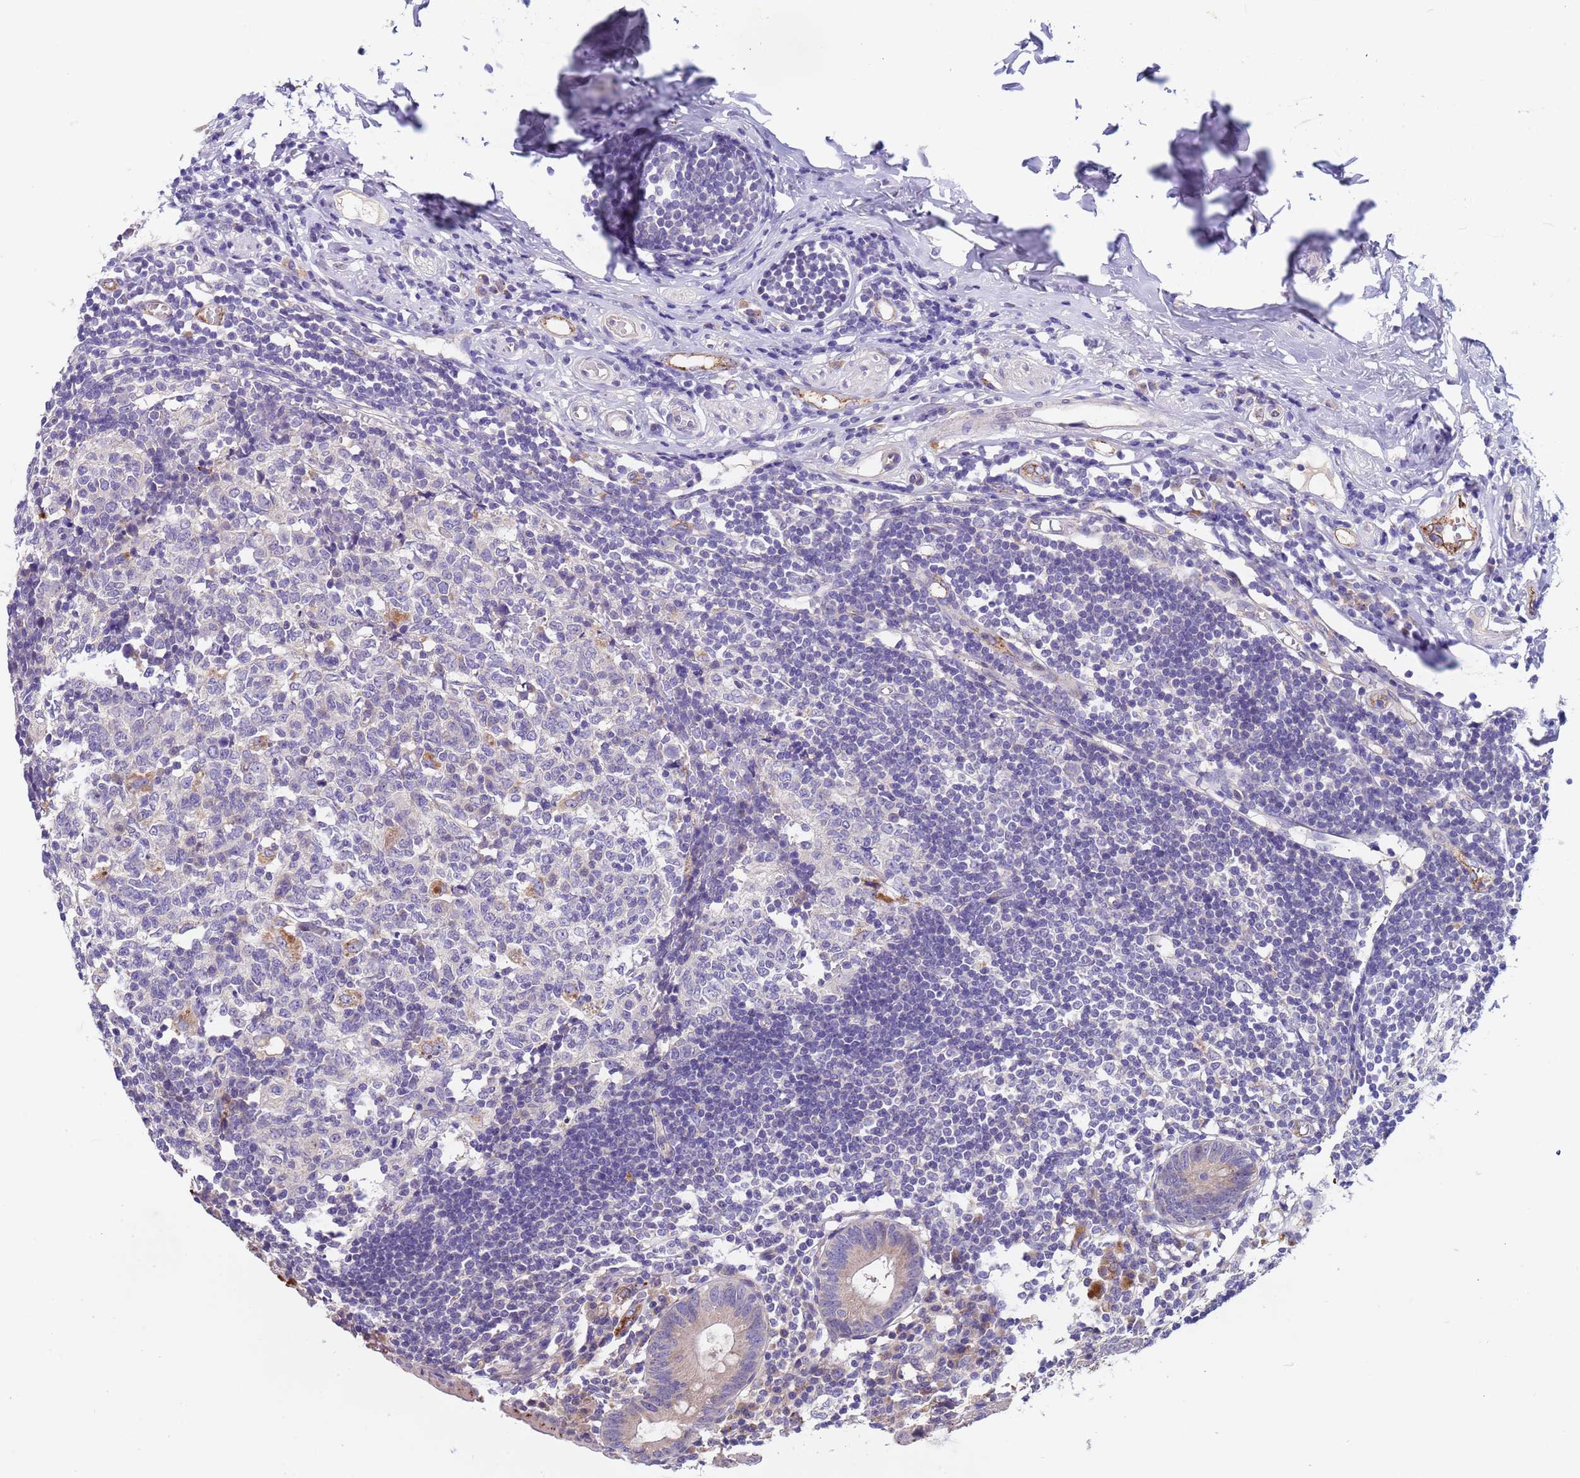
{"staining": {"intensity": "weak", "quantity": ">75%", "location": "cytoplasmic/membranous"}, "tissue": "appendix", "cell_type": "Glandular cells", "image_type": "normal", "snomed": [{"axis": "morphology", "description": "Normal tissue, NOS"}, {"axis": "topography", "description": "Appendix"}], "caption": "IHC of normal human appendix reveals low levels of weak cytoplasmic/membranous staining in approximately >75% of glandular cells. (brown staining indicates protein expression, while blue staining denotes nuclei).", "gene": "ZNF248", "patient": {"sex": "female", "age": 54}}